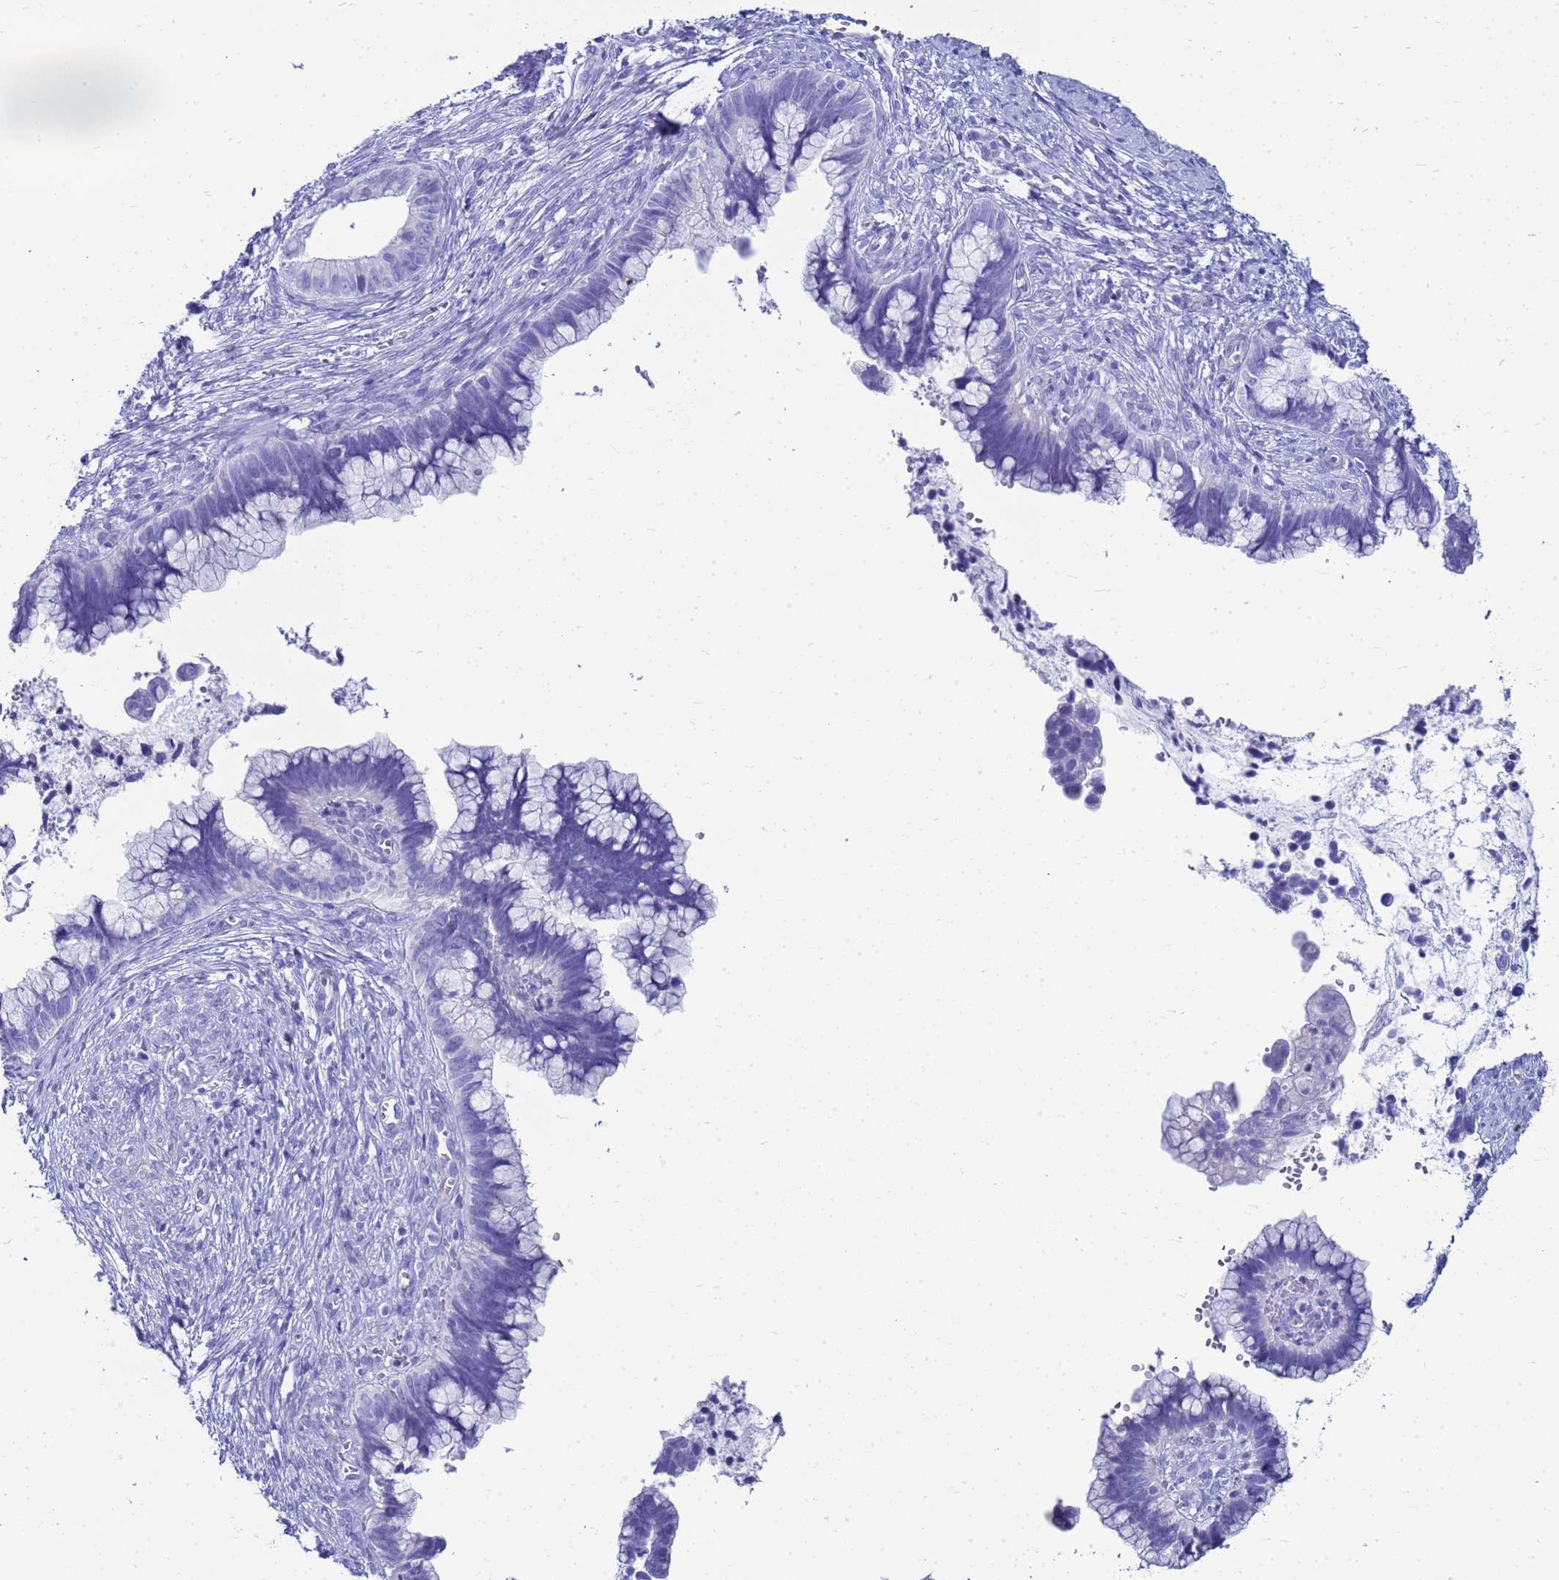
{"staining": {"intensity": "negative", "quantity": "none", "location": "none"}, "tissue": "cervical cancer", "cell_type": "Tumor cells", "image_type": "cancer", "snomed": [{"axis": "morphology", "description": "Adenocarcinoma, NOS"}, {"axis": "topography", "description": "Cervix"}], "caption": "Tumor cells are negative for brown protein staining in cervical cancer.", "gene": "CKB", "patient": {"sex": "female", "age": 44}}